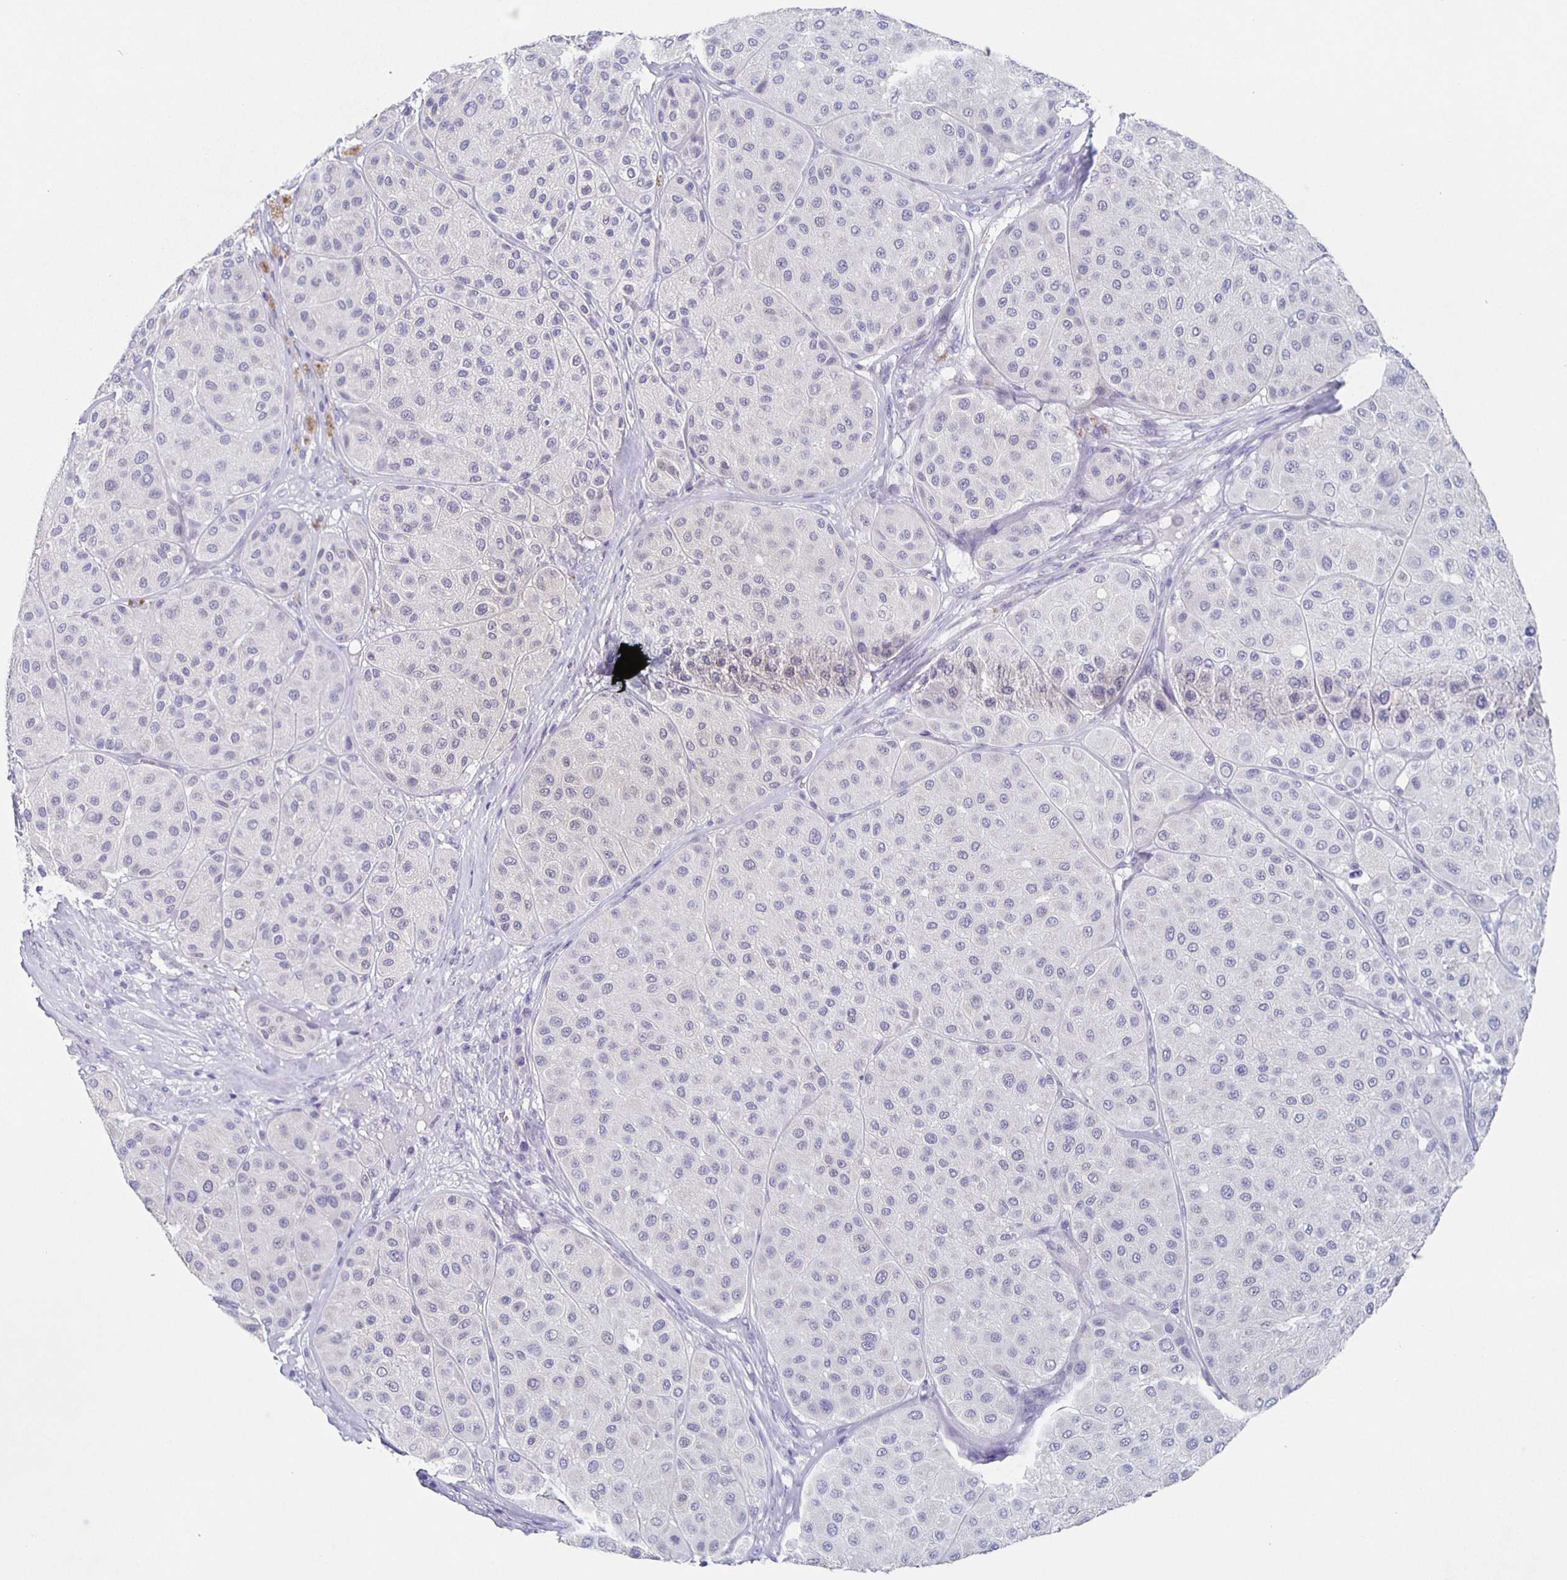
{"staining": {"intensity": "negative", "quantity": "none", "location": "none"}, "tissue": "melanoma", "cell_type": "Tumor cells", "image_type": "cancer", "snomed": [{"axis": "morphology", "description": "Malignant melanoma, Metastatic site"}, {"axis": "topography", "description": "Smooth muscle"}], "caption": "DAB immunohistochemical staining of melanoma displays no significant staining in tumor cells. (Immunohistochemistry (ihc), brightfield microscopy, high magnification).", "gene": "CARNS1", "patient": {"sex": "male", "age": 41}}